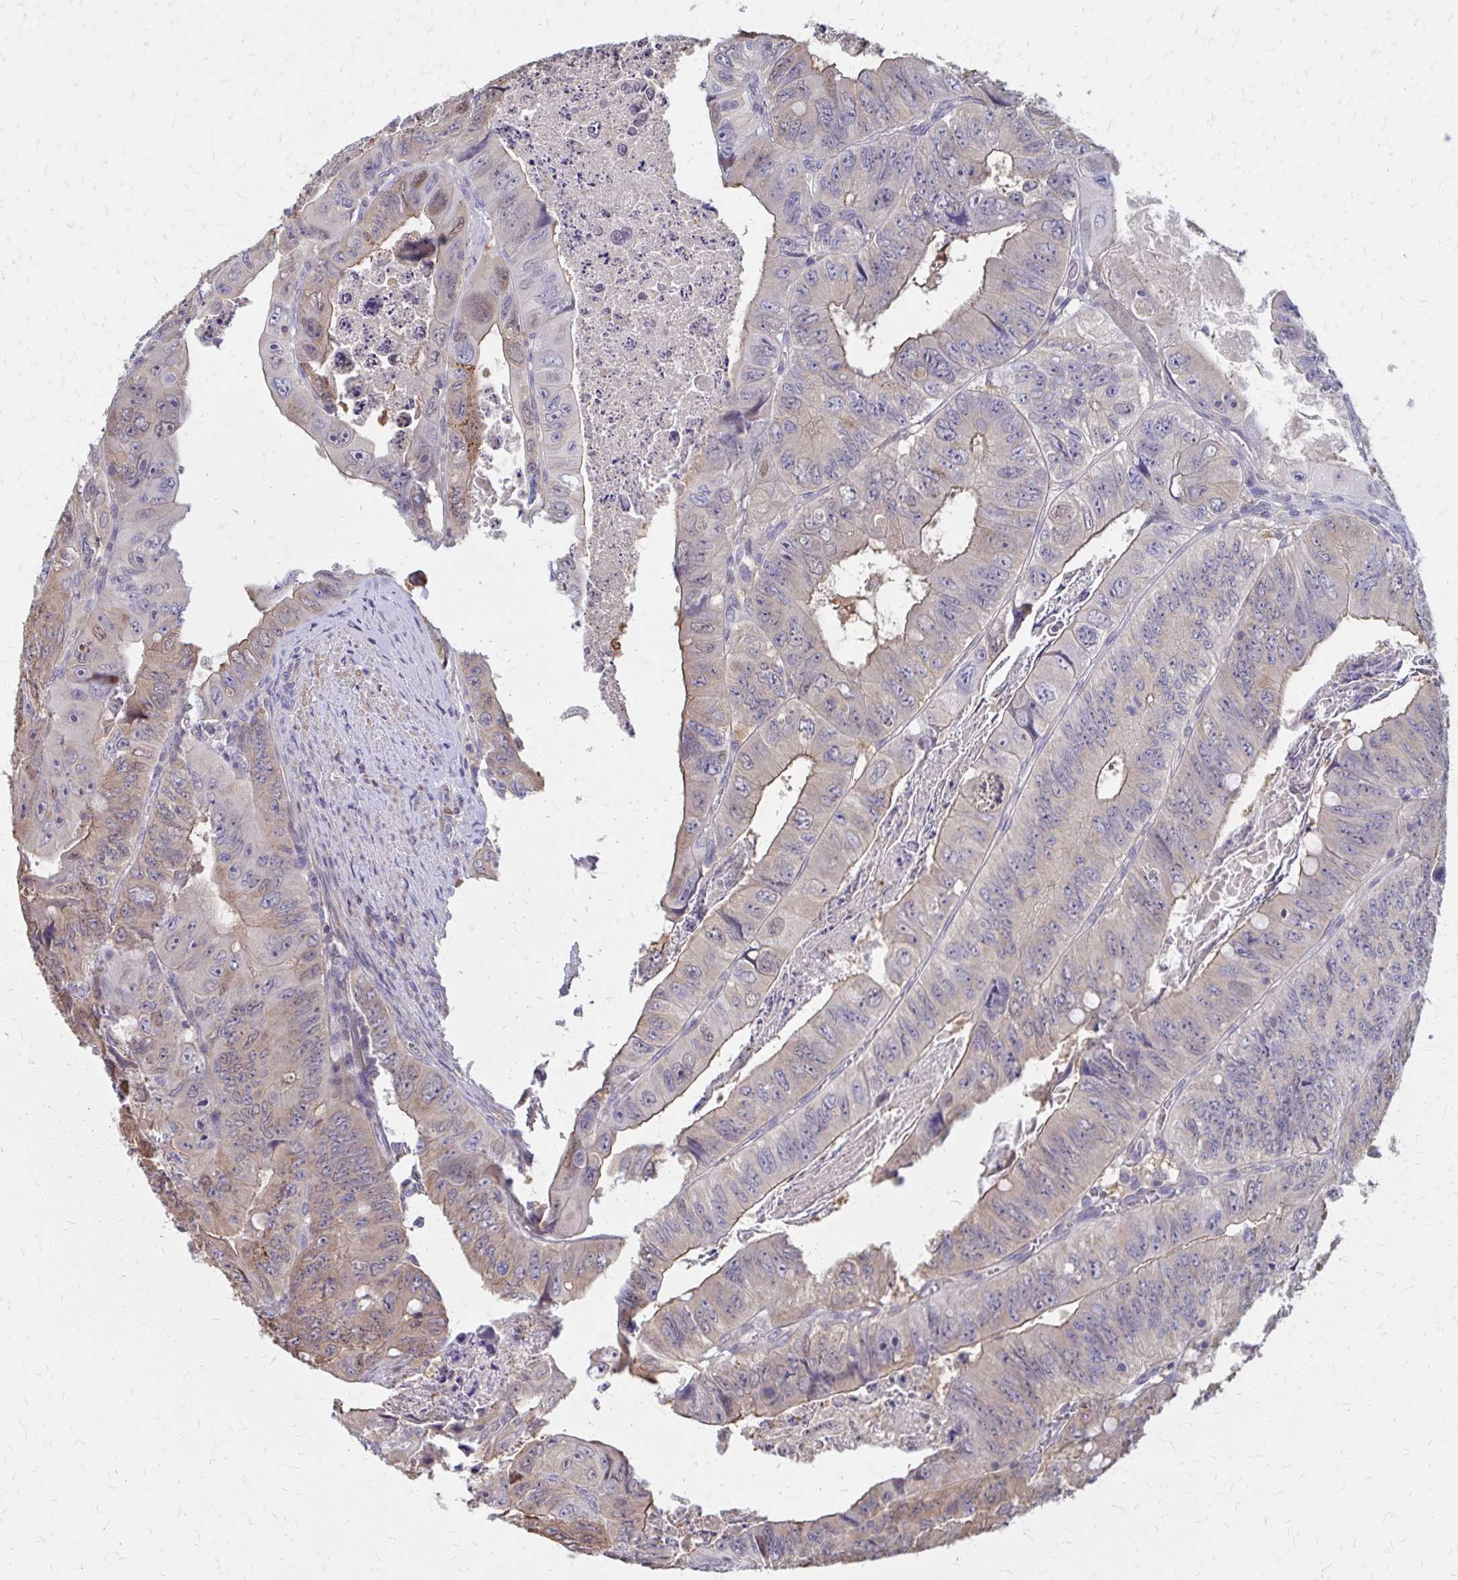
{"staining": {"intensity": "weak", "quantity": "25%-75%", "location": "cytoplasmic/membranous"}, "tissue": "colorectal cancer", "cell_type": "Tumor cells", "image_type": "cancer", "snomed": [{"axis": "morphology", "description": "Adenocarcinoma, NOS"}, {"axis": "topography", "description": "Colon"}], "caption": "Tumor cells reveal low levels of weak cytoplasmic/membranous positivity in about 25%-75% of cells in colorectal cancer. (DAB IHC, brown staining for protein, blue staining for nuclei).", "gene": "IFI44L", "patient": {"sex": "female", "age": 84}}